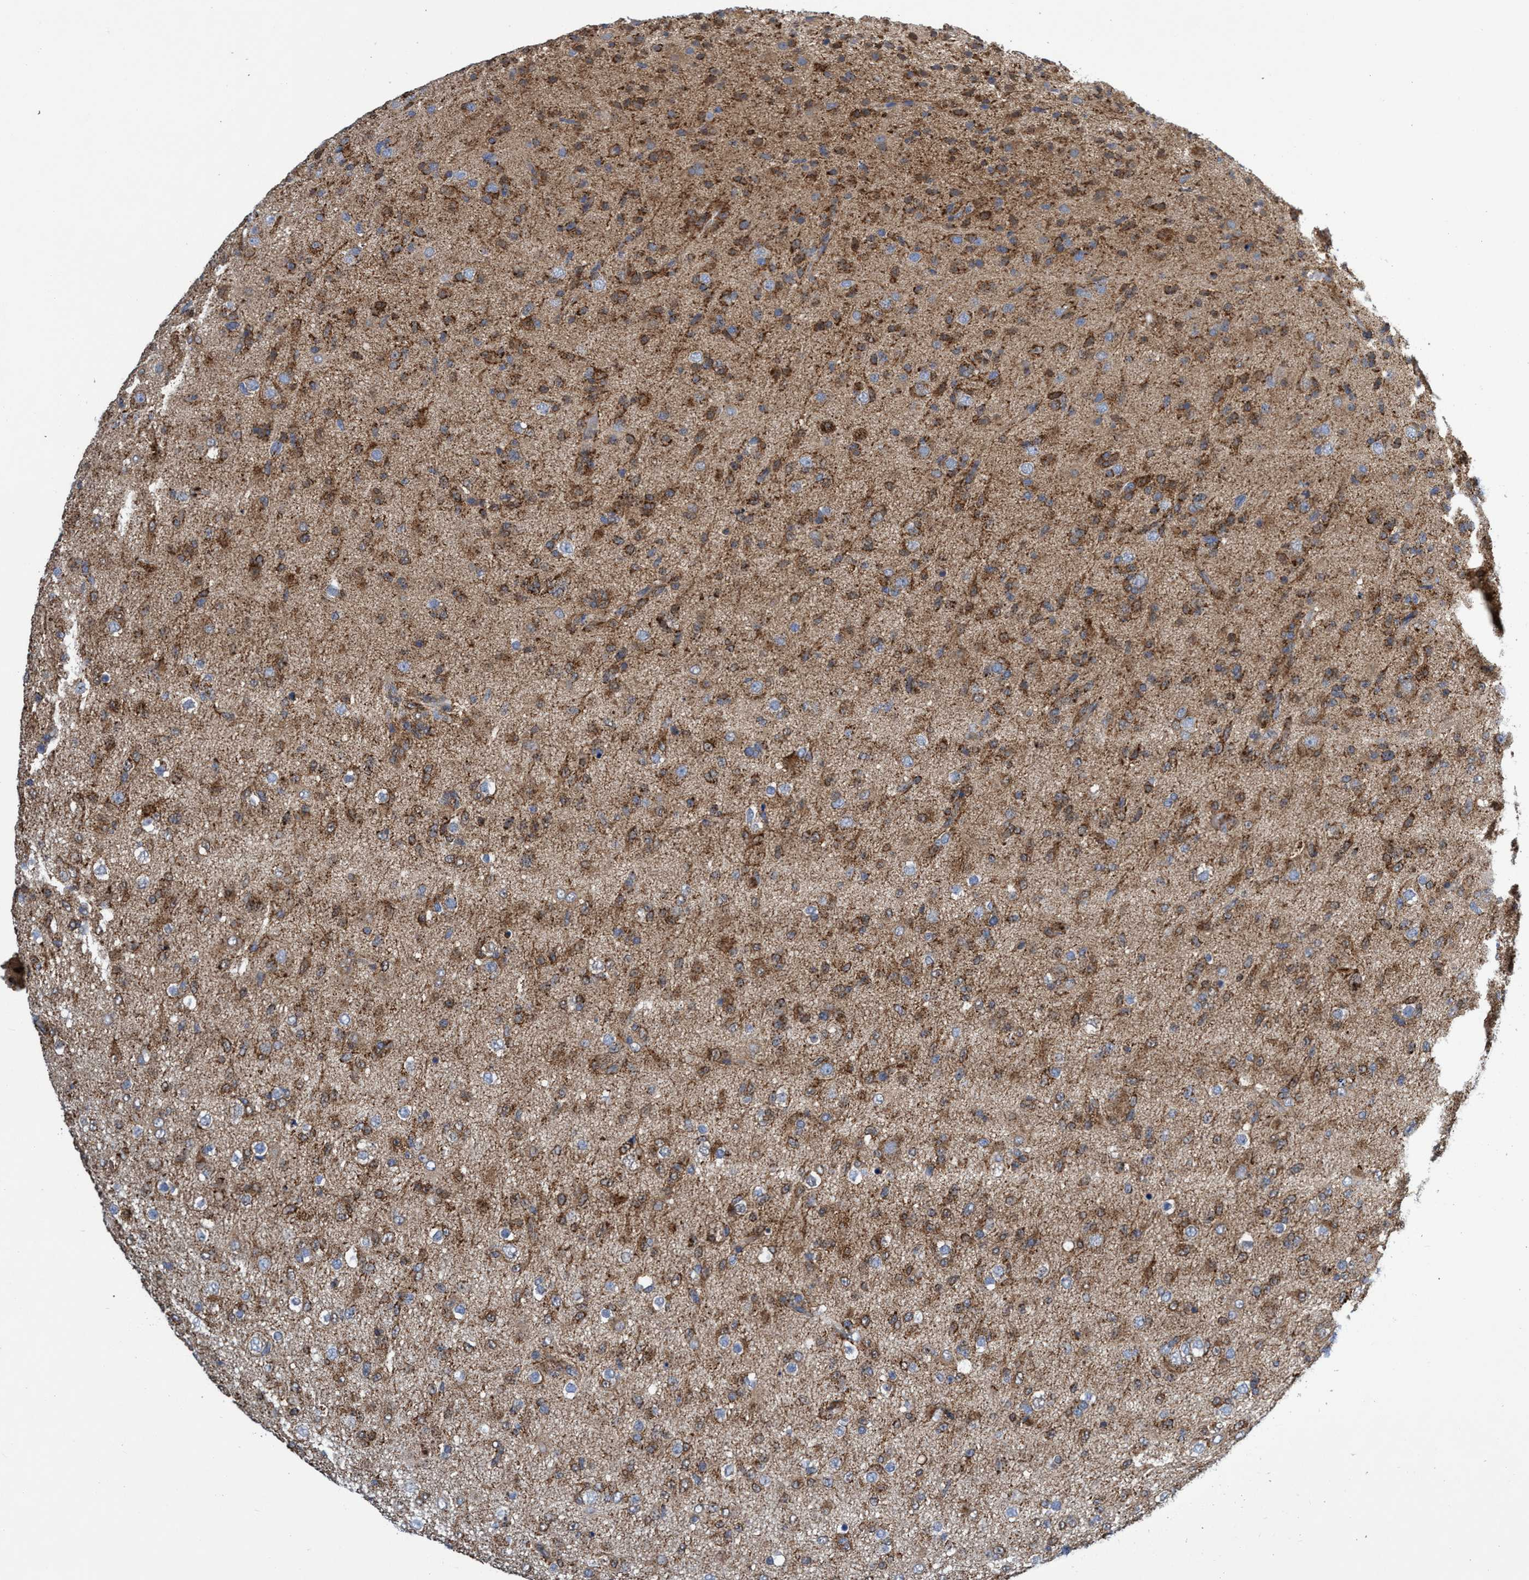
{"staining": {"intensity": "moderate", "quantity": "25%-75%", "location": "cytoplasmic/membranous"}, "tissue": "glioma", "cell_type": "Tumor cells", "image_type": "cancer", "snomed": [{"axis": "morphology", "description": "Glioma, malignant, Low grade"}, {"axis": "topography", "description": "Brain"}], "caption": "Immunohistochemical staining of low-grade glioma (malignant) reveals medium levels of moderate cytoplasmic/membranous positivity in about 25%-75% of tumor cells.", "gene": "CRYZ", "patient": {"sex": "male", "age": 65}}